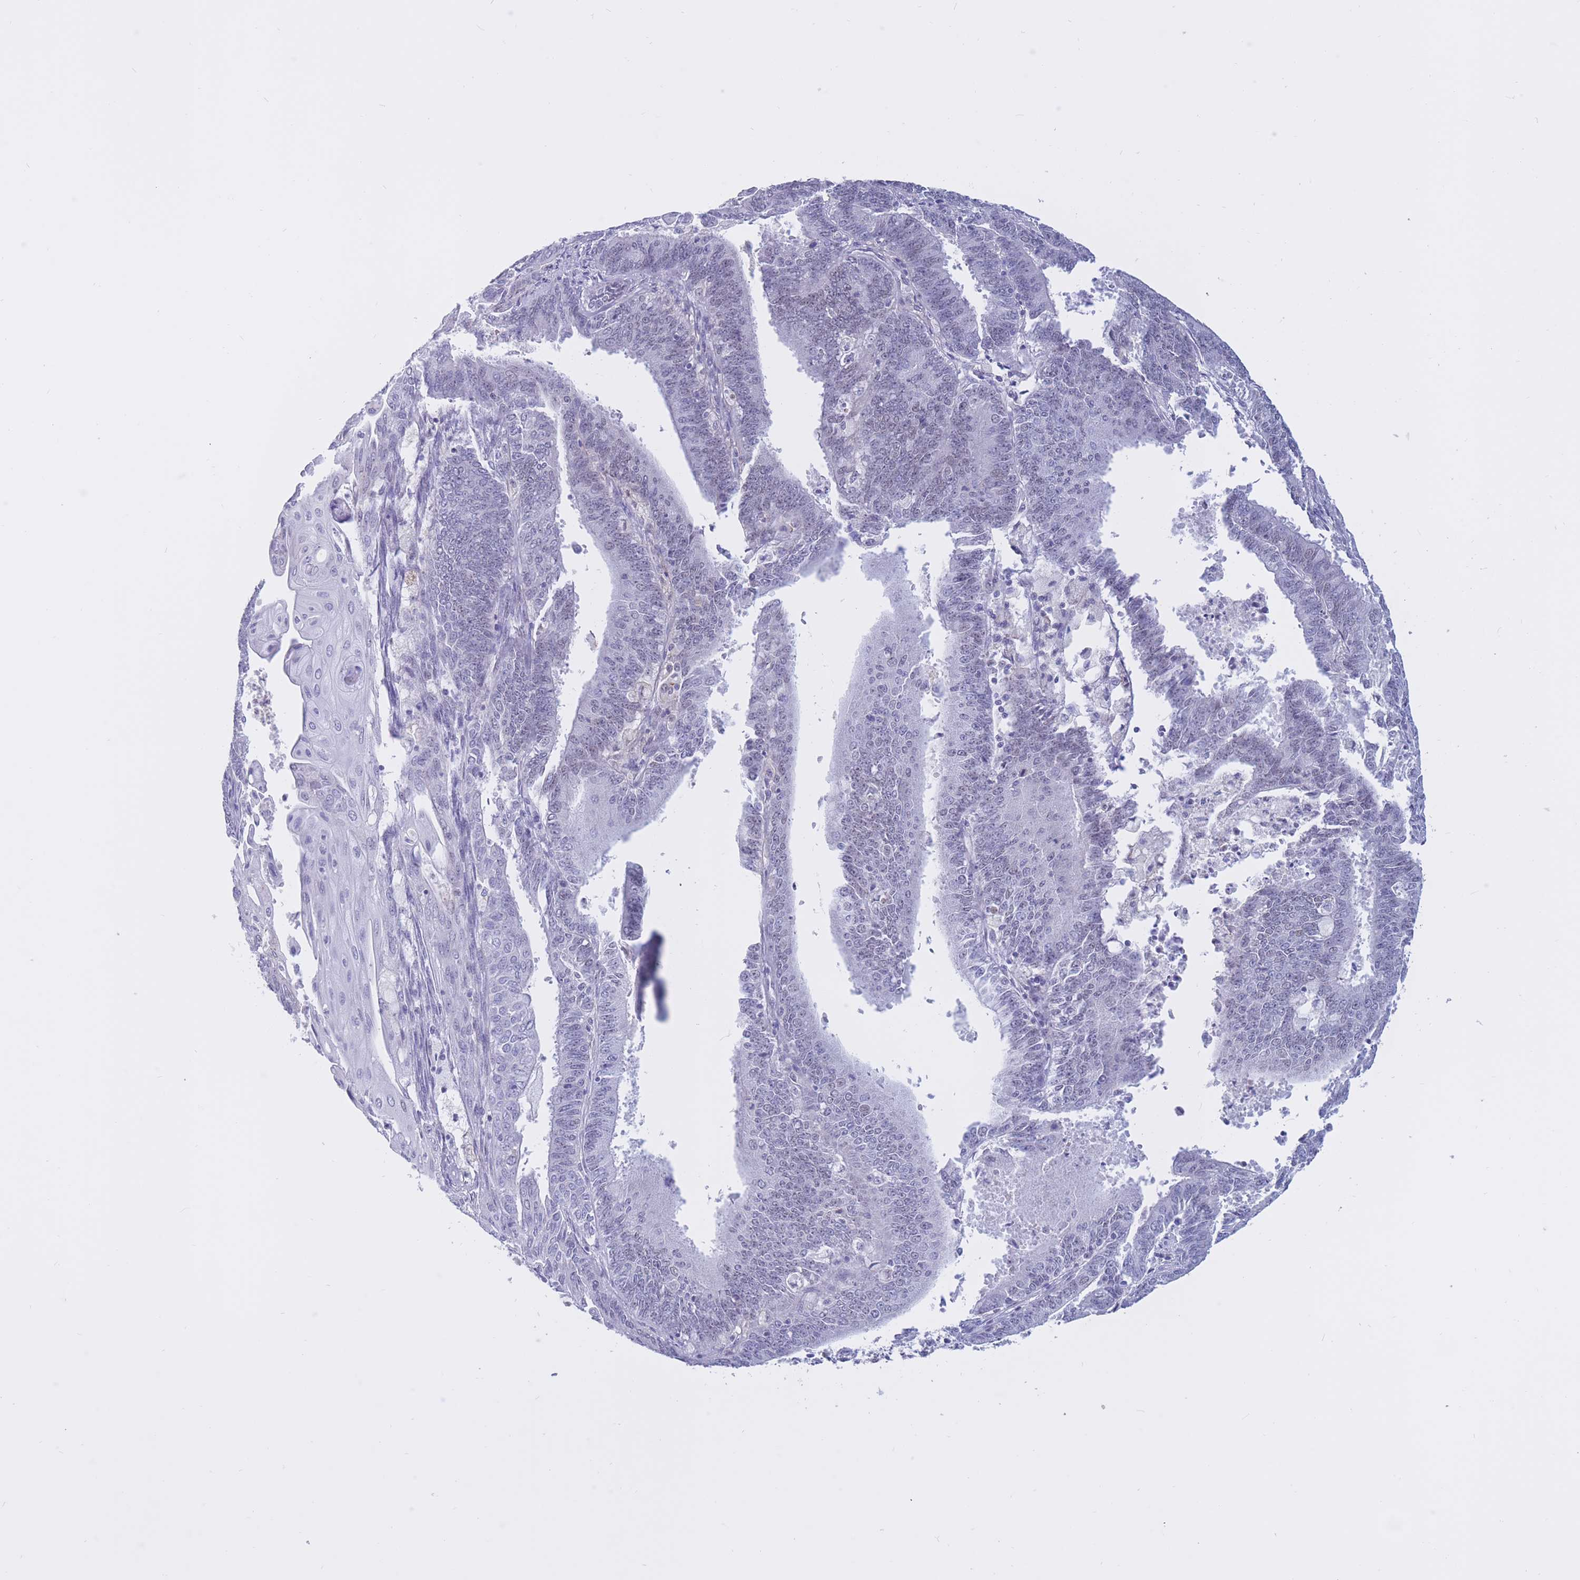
{"staining": {"intensity": "negative", "quantity": "none", "location": "none"}, "tissue": "endometrial cancer", "cell_type": "Tumor cells", "image_type": "cancer", "snomed": [{"axis": "morphology", "description": "Adenocarcinoma, NOS"}, {"axis": "topography", "description": "Endometrium"}], "caption": "An immunohistochemistry (IHC) image of endometrial adenocarcinoma is shown. There is no staining in tumor cells of endometrial adenocarcinoma.", "gene": "BOP1", "patient": {"sex": "female", "age": 73}}